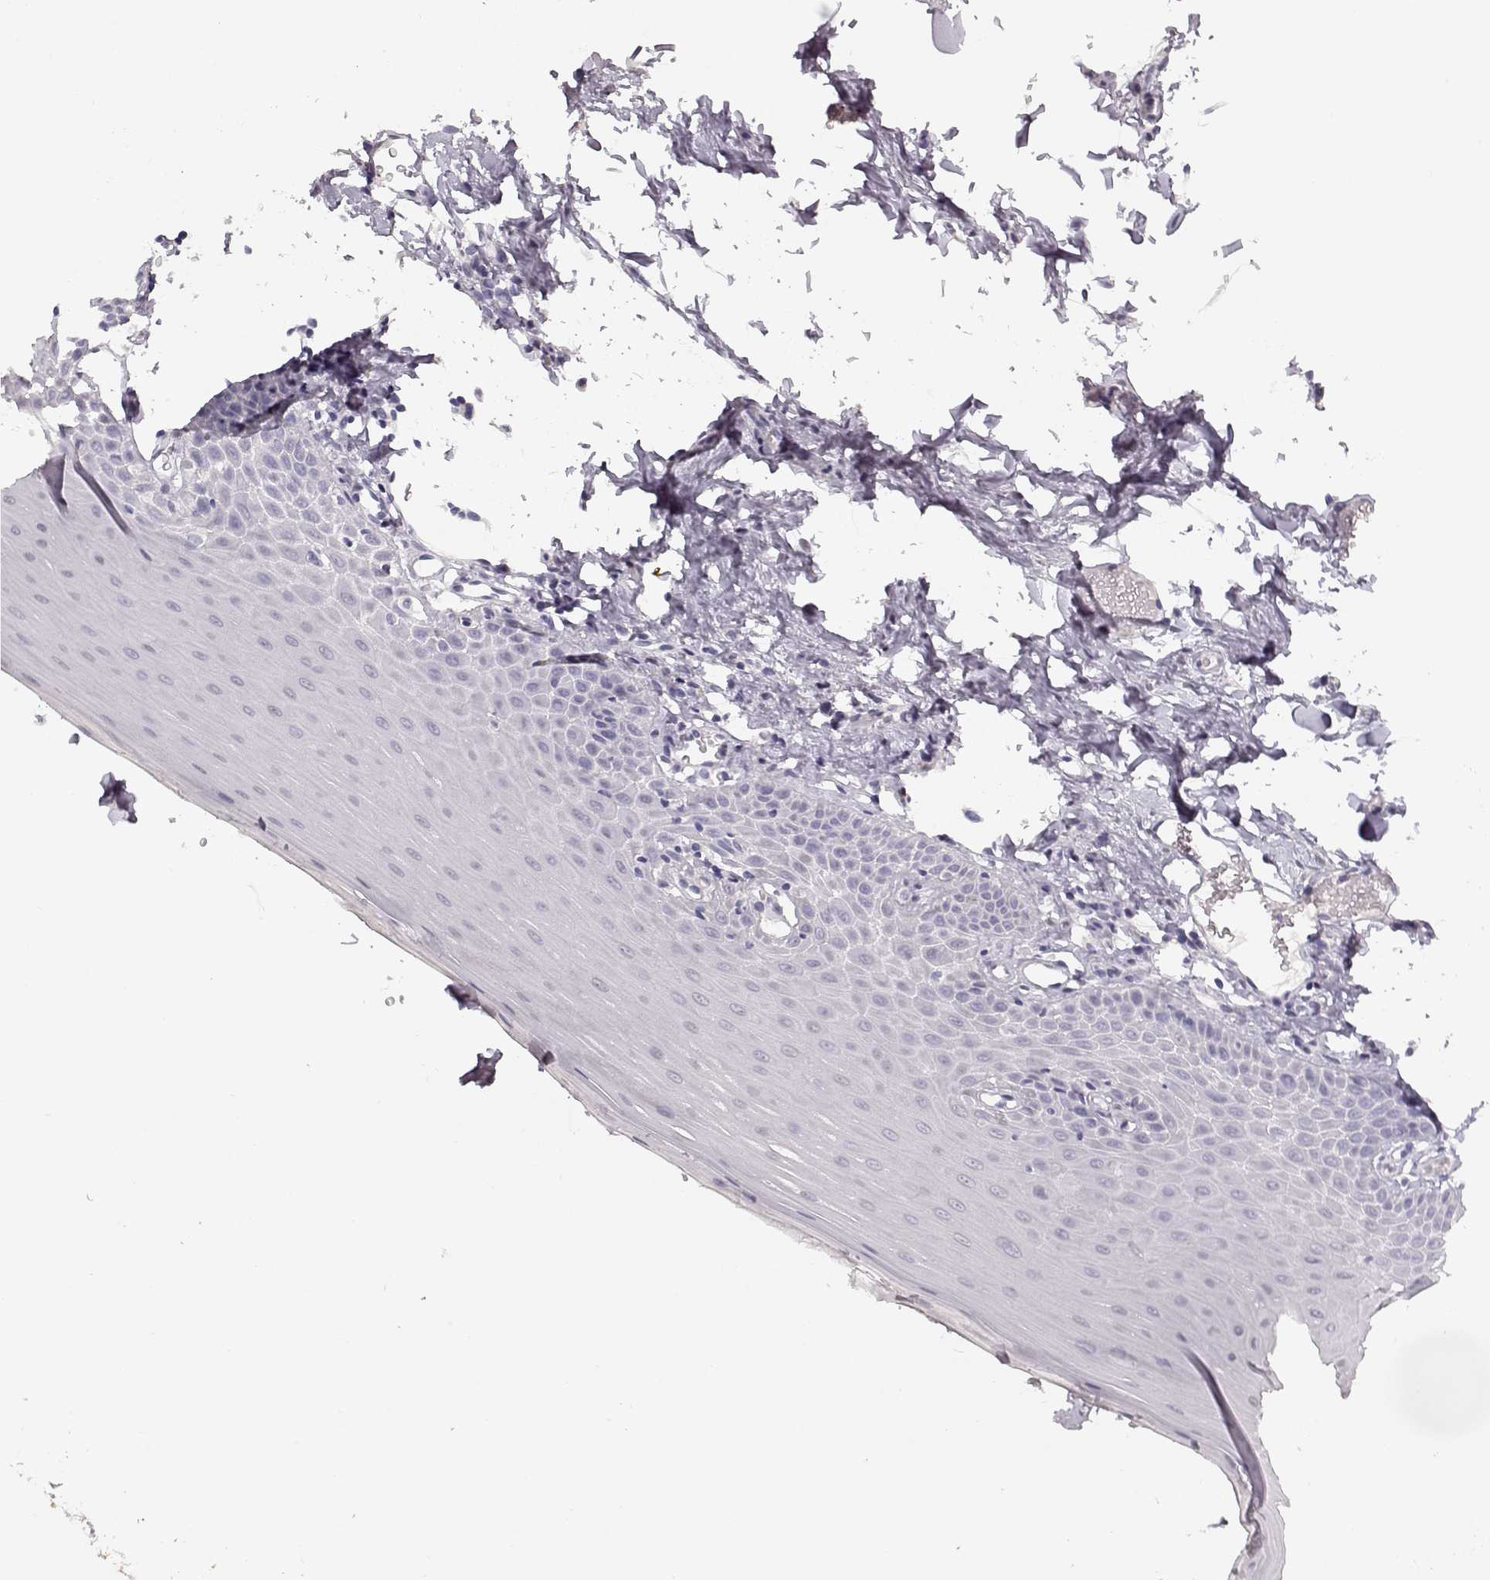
{"staining": {"intensity": "negative", "quantity": "none", "location": "none"}, "tissue": "oral mucosa", "cell_type": "Squamous epithelial cells", "image_type": "normal", "snomed": [{"axis": "morphology", "description": "Normal tissue, NOS"}, {"axis": "topography", "description": "Oral tissue"}], "caption": "Immunohistochemical staining of normal human oral mucosa reveals no significant expression in squamous epithelial cells.", "gene": "TPH2", "patient": {"sex": "male", "age": 81}}